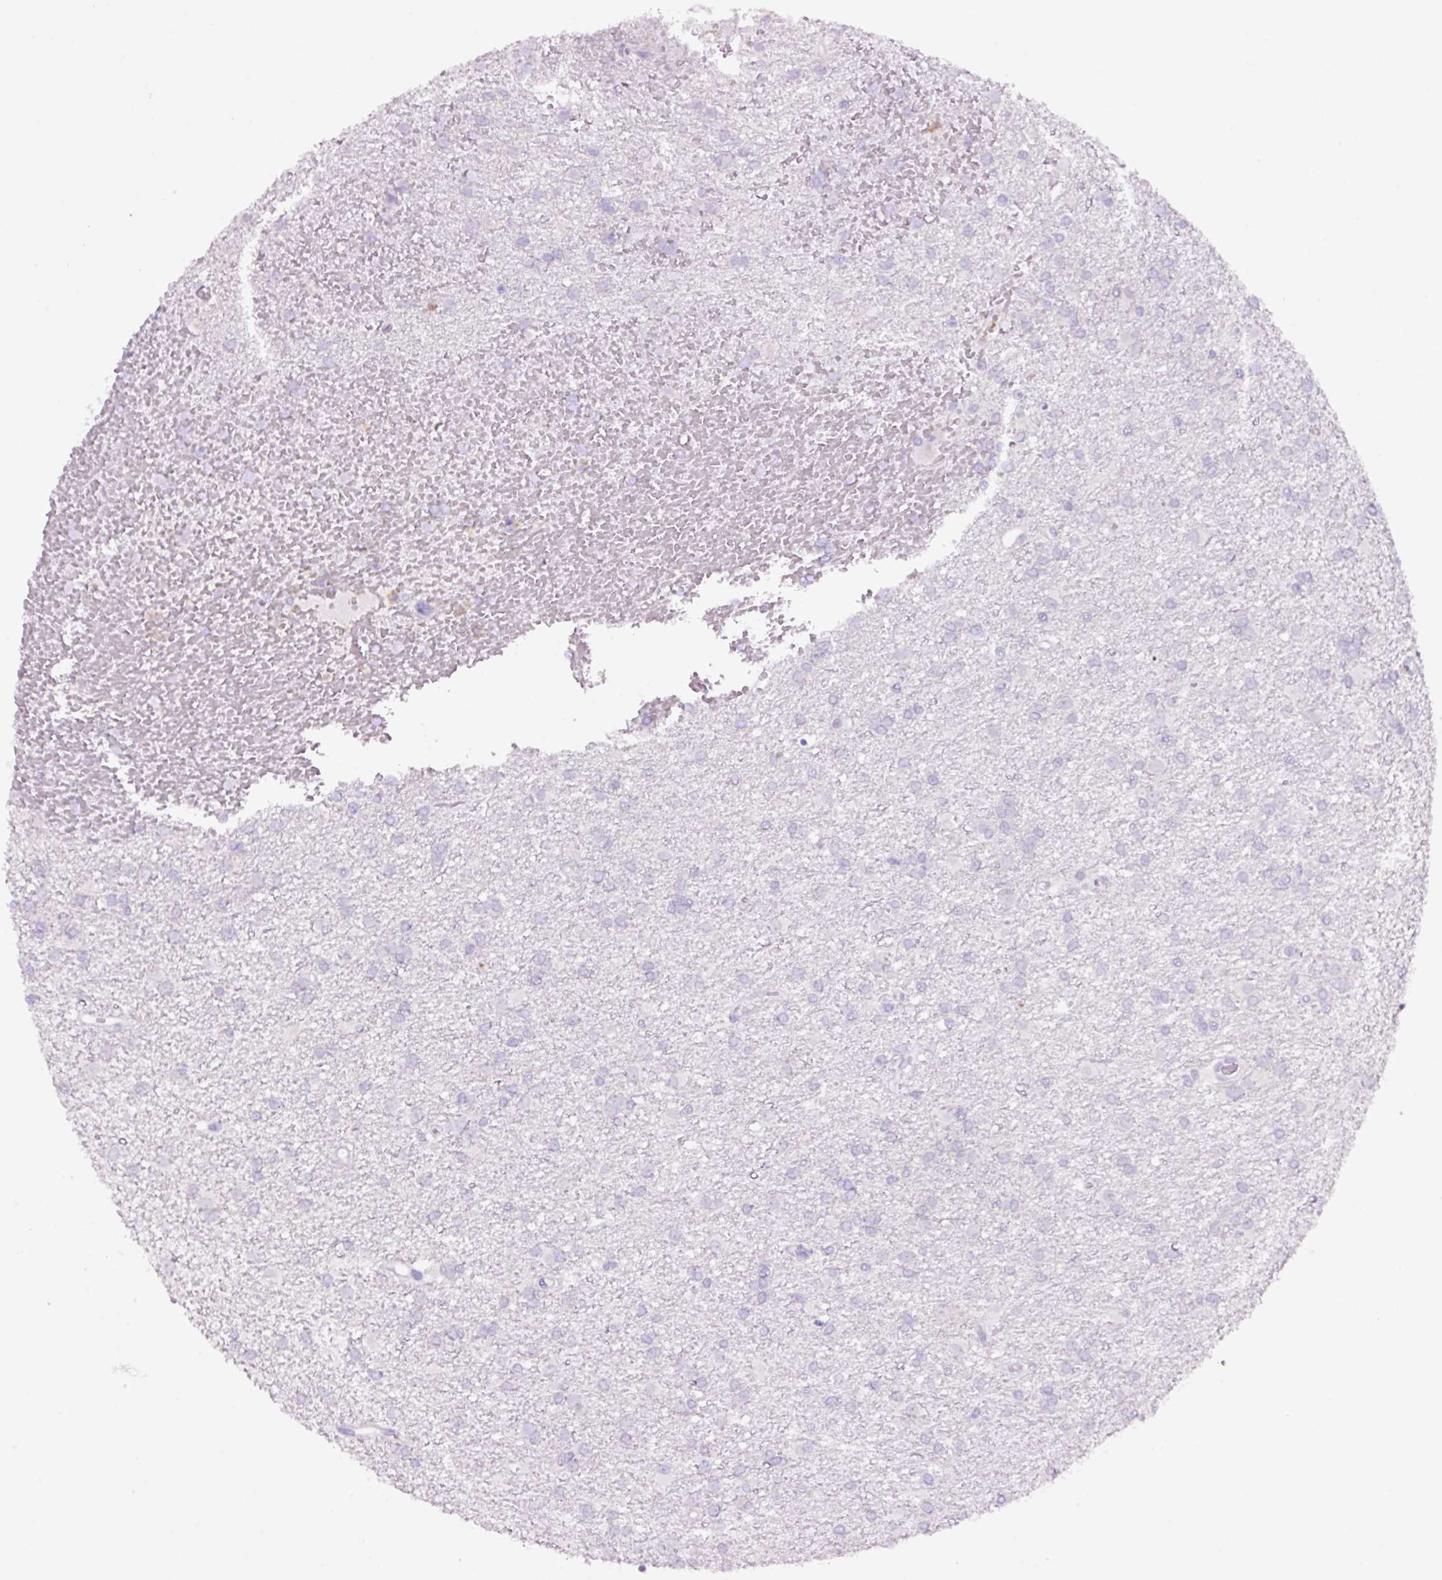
{"staining": {"intensity": "negative", "quantity": "none", "location": "none"}, "tissue": "glioma", "cell_type": "Tumor cells", "image_type": "cancer", "snomed": [{"axis": "morphology", "description": "Glioma, malignant, High grade"}, {"axis": "topography", "description": "Brain"}], "caption": "Immunohistochemistry (IHC) of human glioma reveals no positivity in tumor cells.", "gene": "MFSD3", "patient": {"sex": "female", "age": 50}}